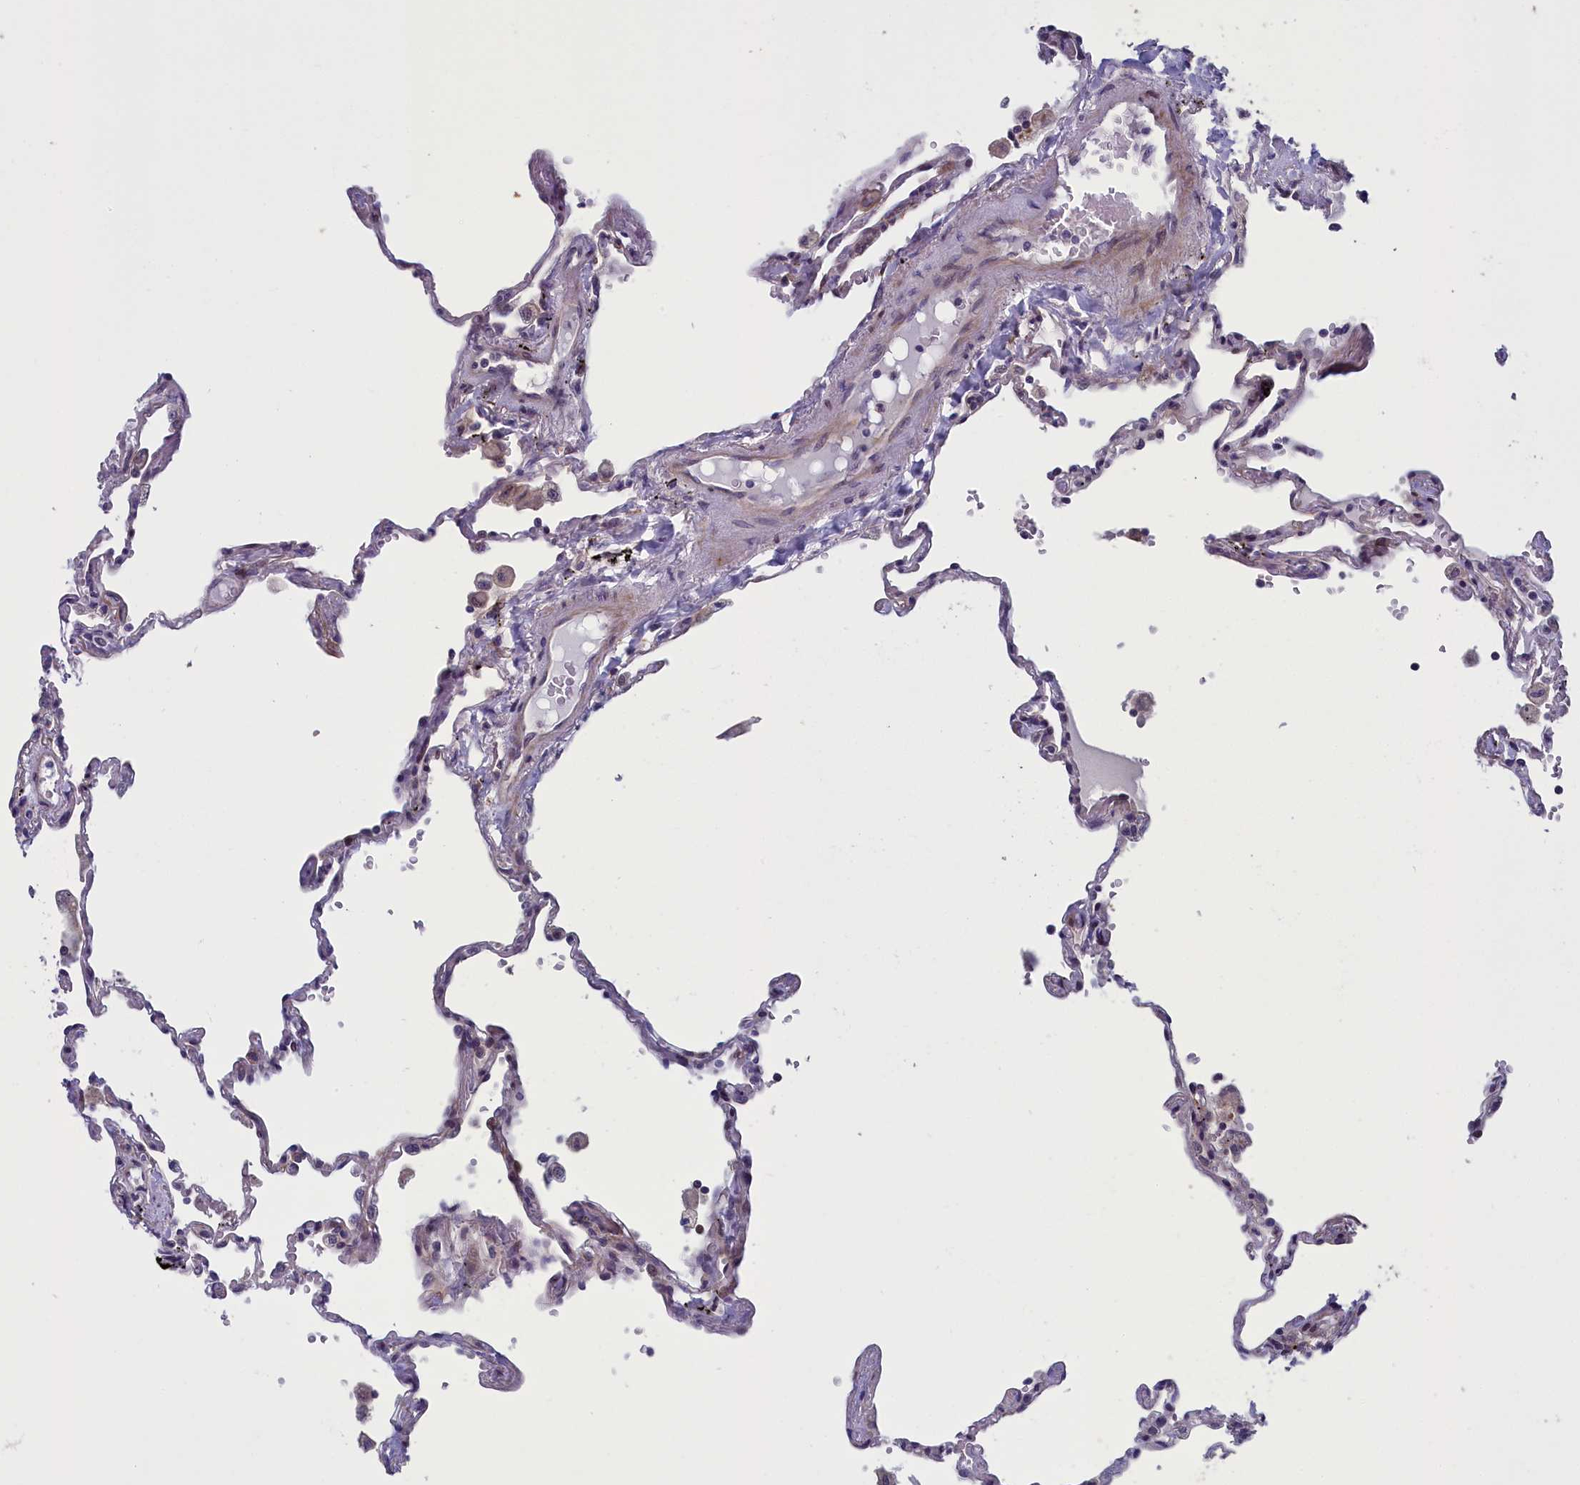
{"staining": {"intensity": "weak", "quantity": "<25%", "location": "cytoplasmic/membranous"}, "tissue": "lung", "cell_type": "Alveolar cells", "image_type": "normal", "snomed": [{"axis": "morphology", "description": "Normal tissue, NOS"}, {"axis": "topography", "description": "Lung"}], "caption": "The IHC histopathology image has no significant staining in alveolar cells of lung. The staining is performed using DAB (3,3'-diaminobenzidine) brown chromogen with nuclei counter-stained in using hematoxylin.", "gene": "ANKRD39", "patient": {"sex": "female", "age": 67}}